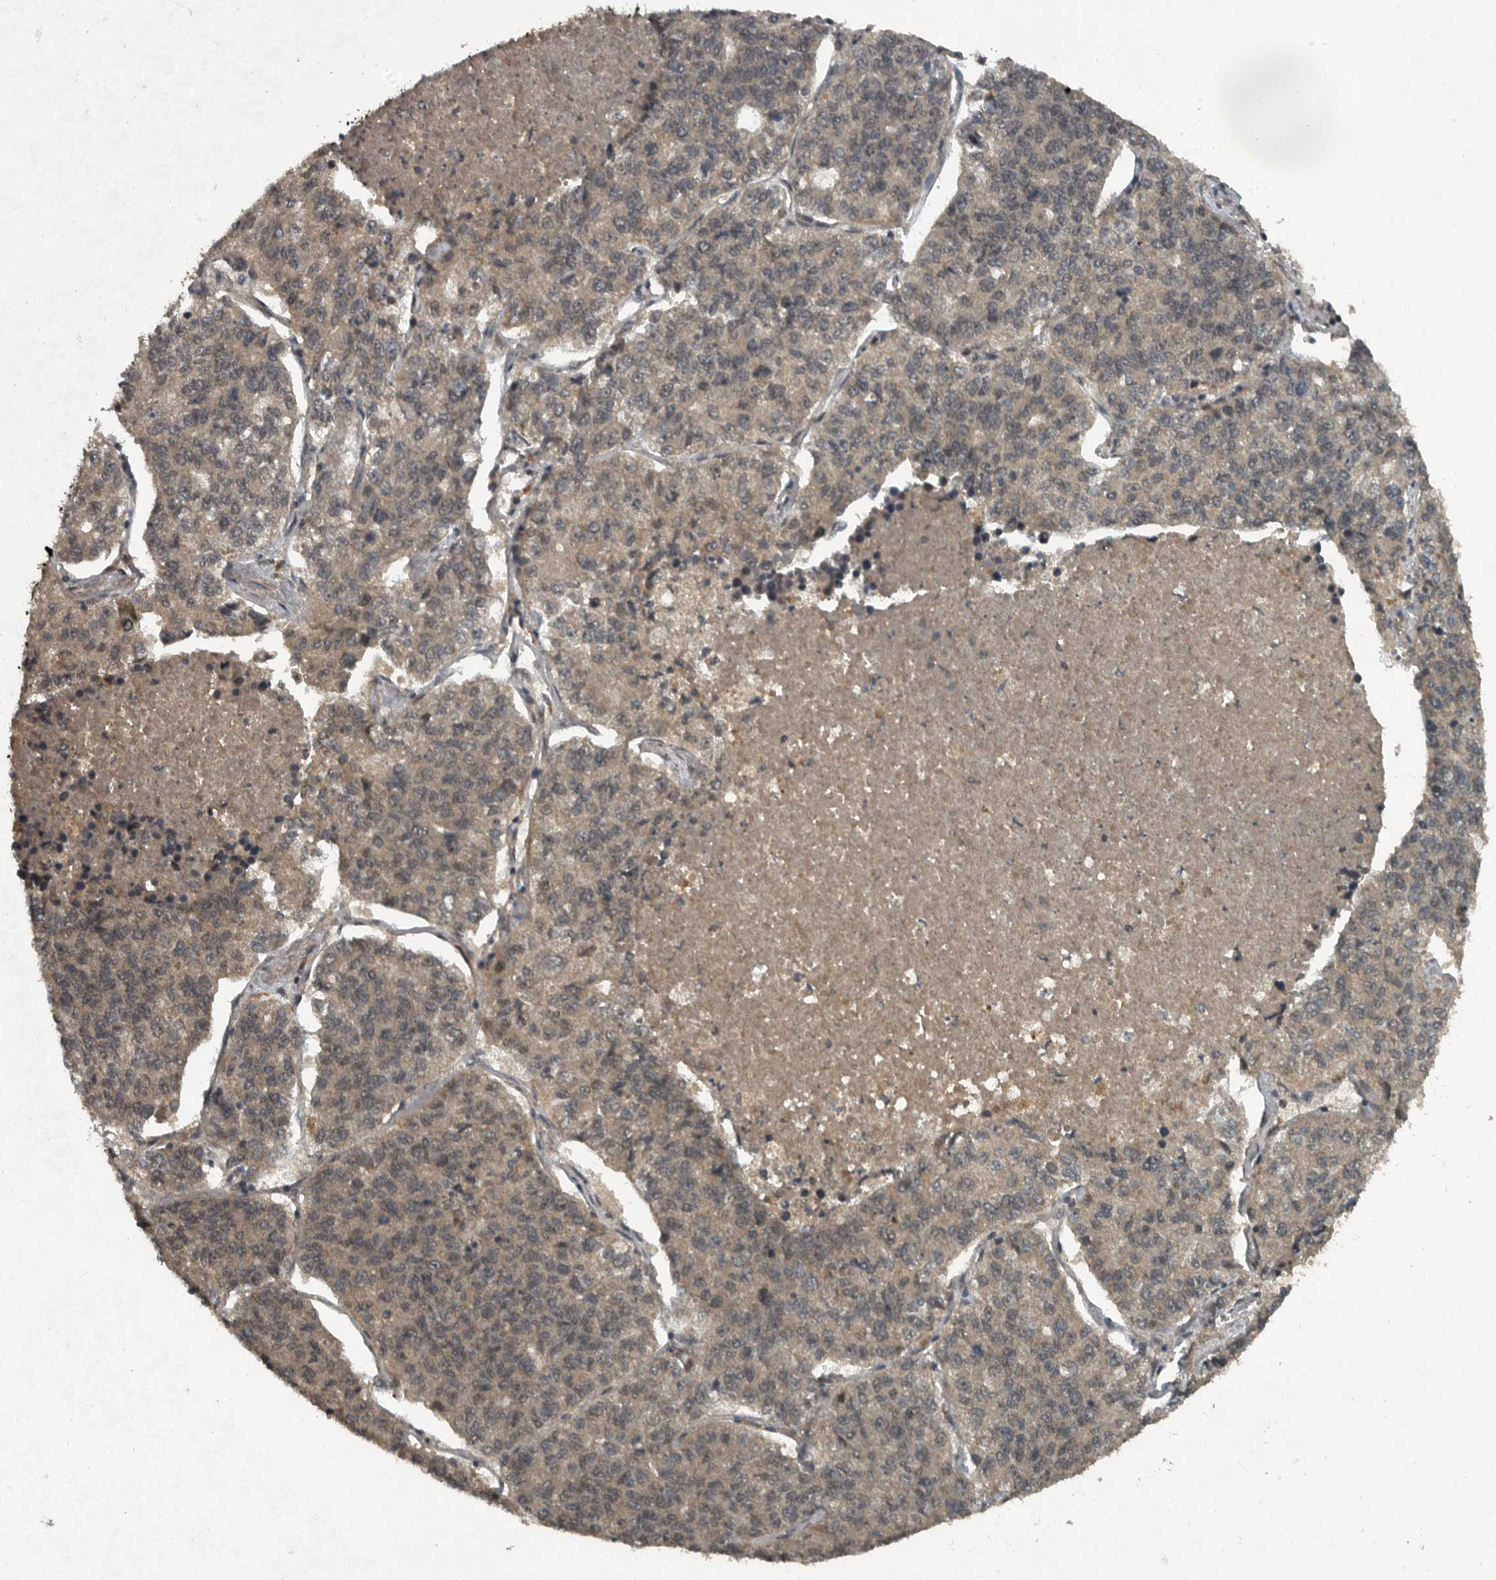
{"staining": {"intensity": "weak", "quantity": ">75%", "location": "cytoplasmic/membranous"}, "tissue": "lung cancer", "cell_type": "Tumor cells", "image_type": "cancer", "snomed": [{"axis": "morphology", "description": "Adenocarcinoma, NOS"}, {"axis": "topography", "description": "Lung"}], "caption": "Protein expression analysis of human adenocarcinoma (lung) reveals weak cytoplasmic/membranous staining in about >75% of tumor cells. The protein of interest is stained brown, and the nuclei are stained in blue (DAB IHC with brightfield microscopy, high magnification).", "gene": "FOXO1", "patient": {"sex": "male", "age": 49}}